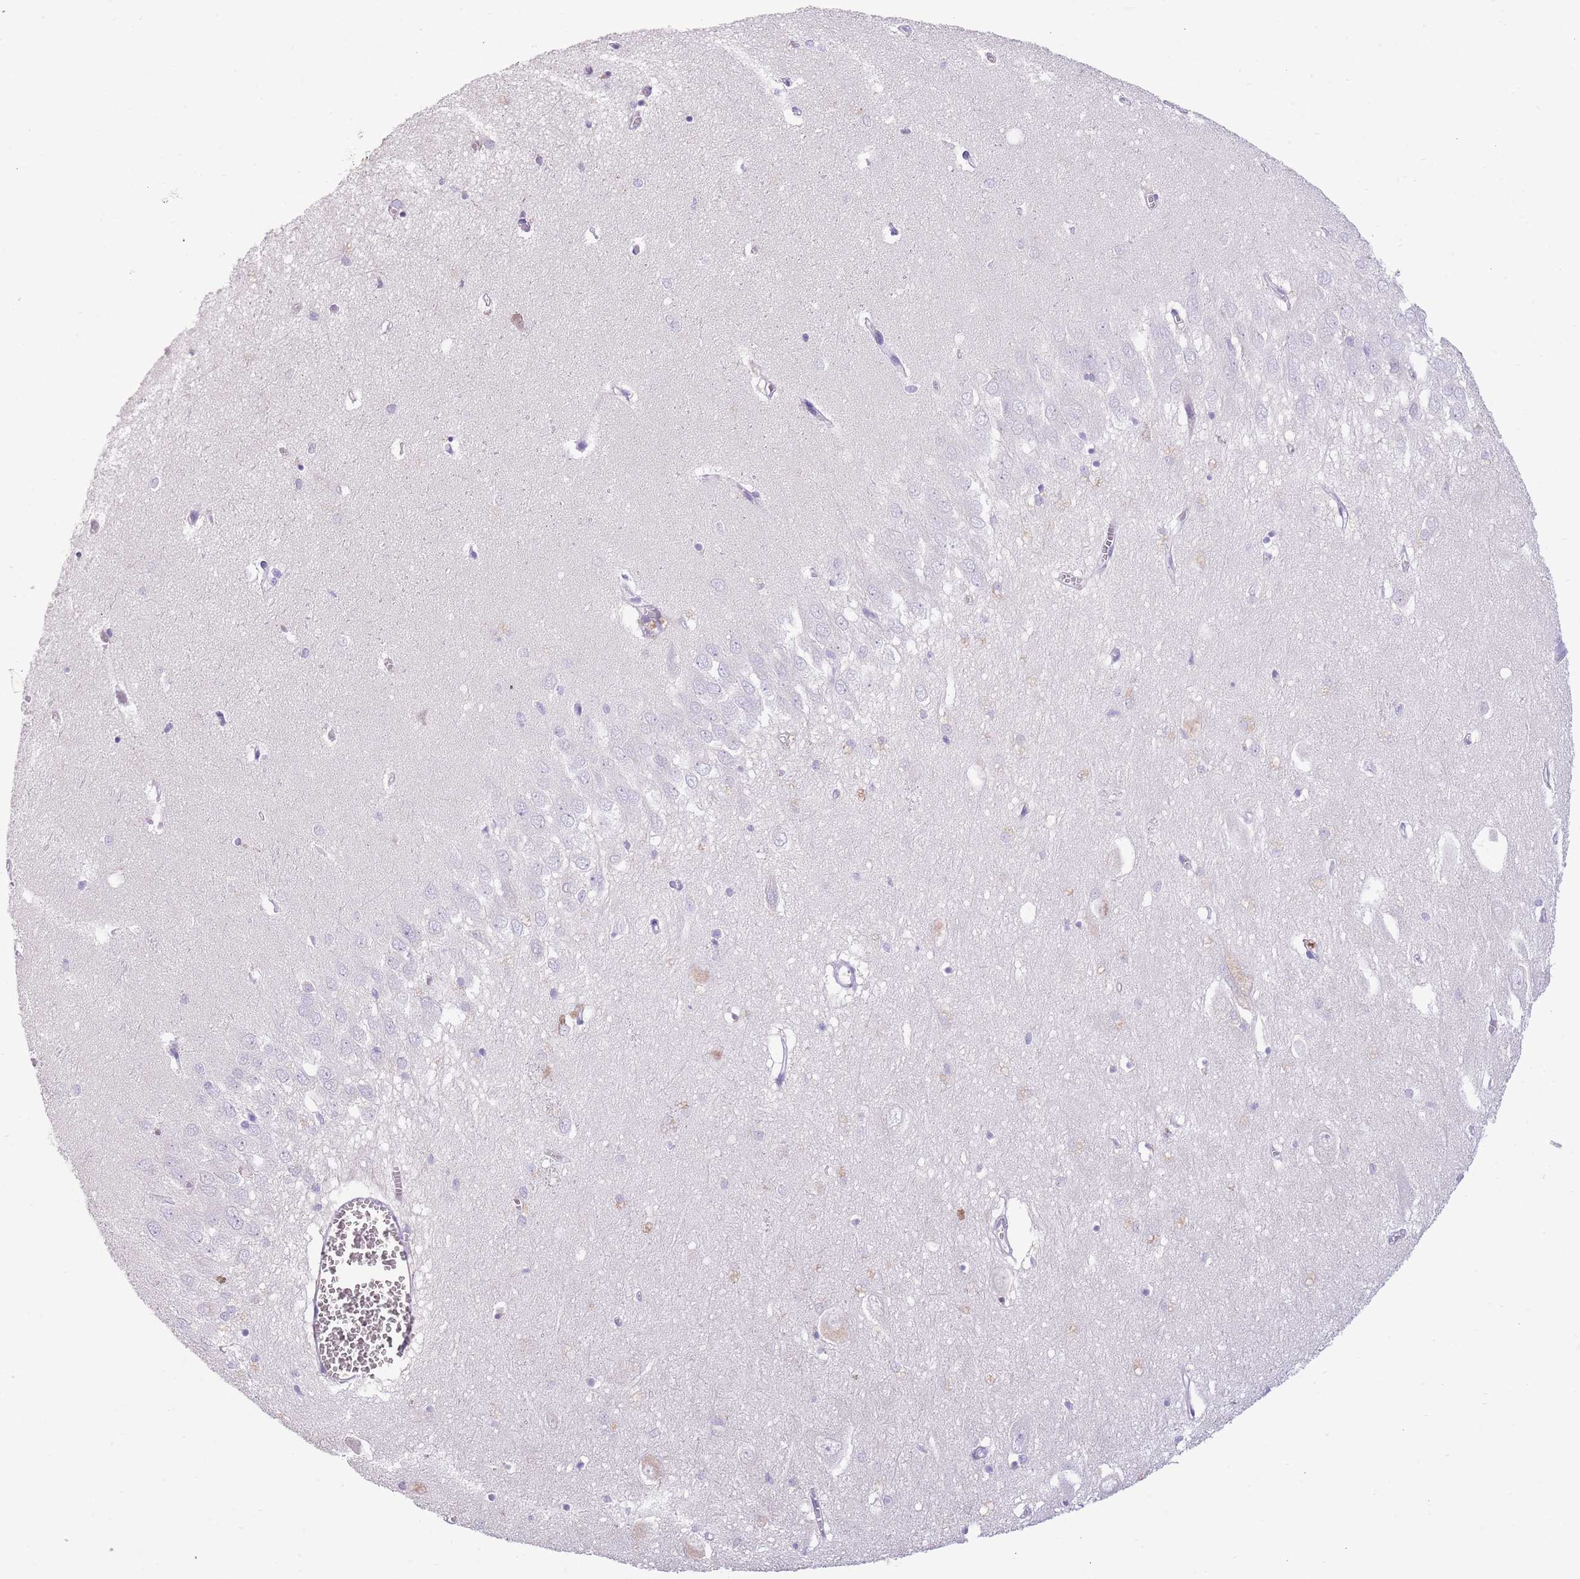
{"staining": {"intensity": "negative", "quantity": "none", "location": "none"}, "tissue": "hippocampus", "cell_type": "Glial cells", "image_type": "normal", "snomed": [{"axis": "morphology", "description": "Normal tissue, NOS"}, {"axis": "topography", "description": "Hippocampus"}], "caption": "IHC histopathology image of normal hippocampus: hippocampus stained with DAB demonstrates no significant protein positivity in glial cells.", "gene": "TOX2", "patient": {"sex": "female", "age": 64}}